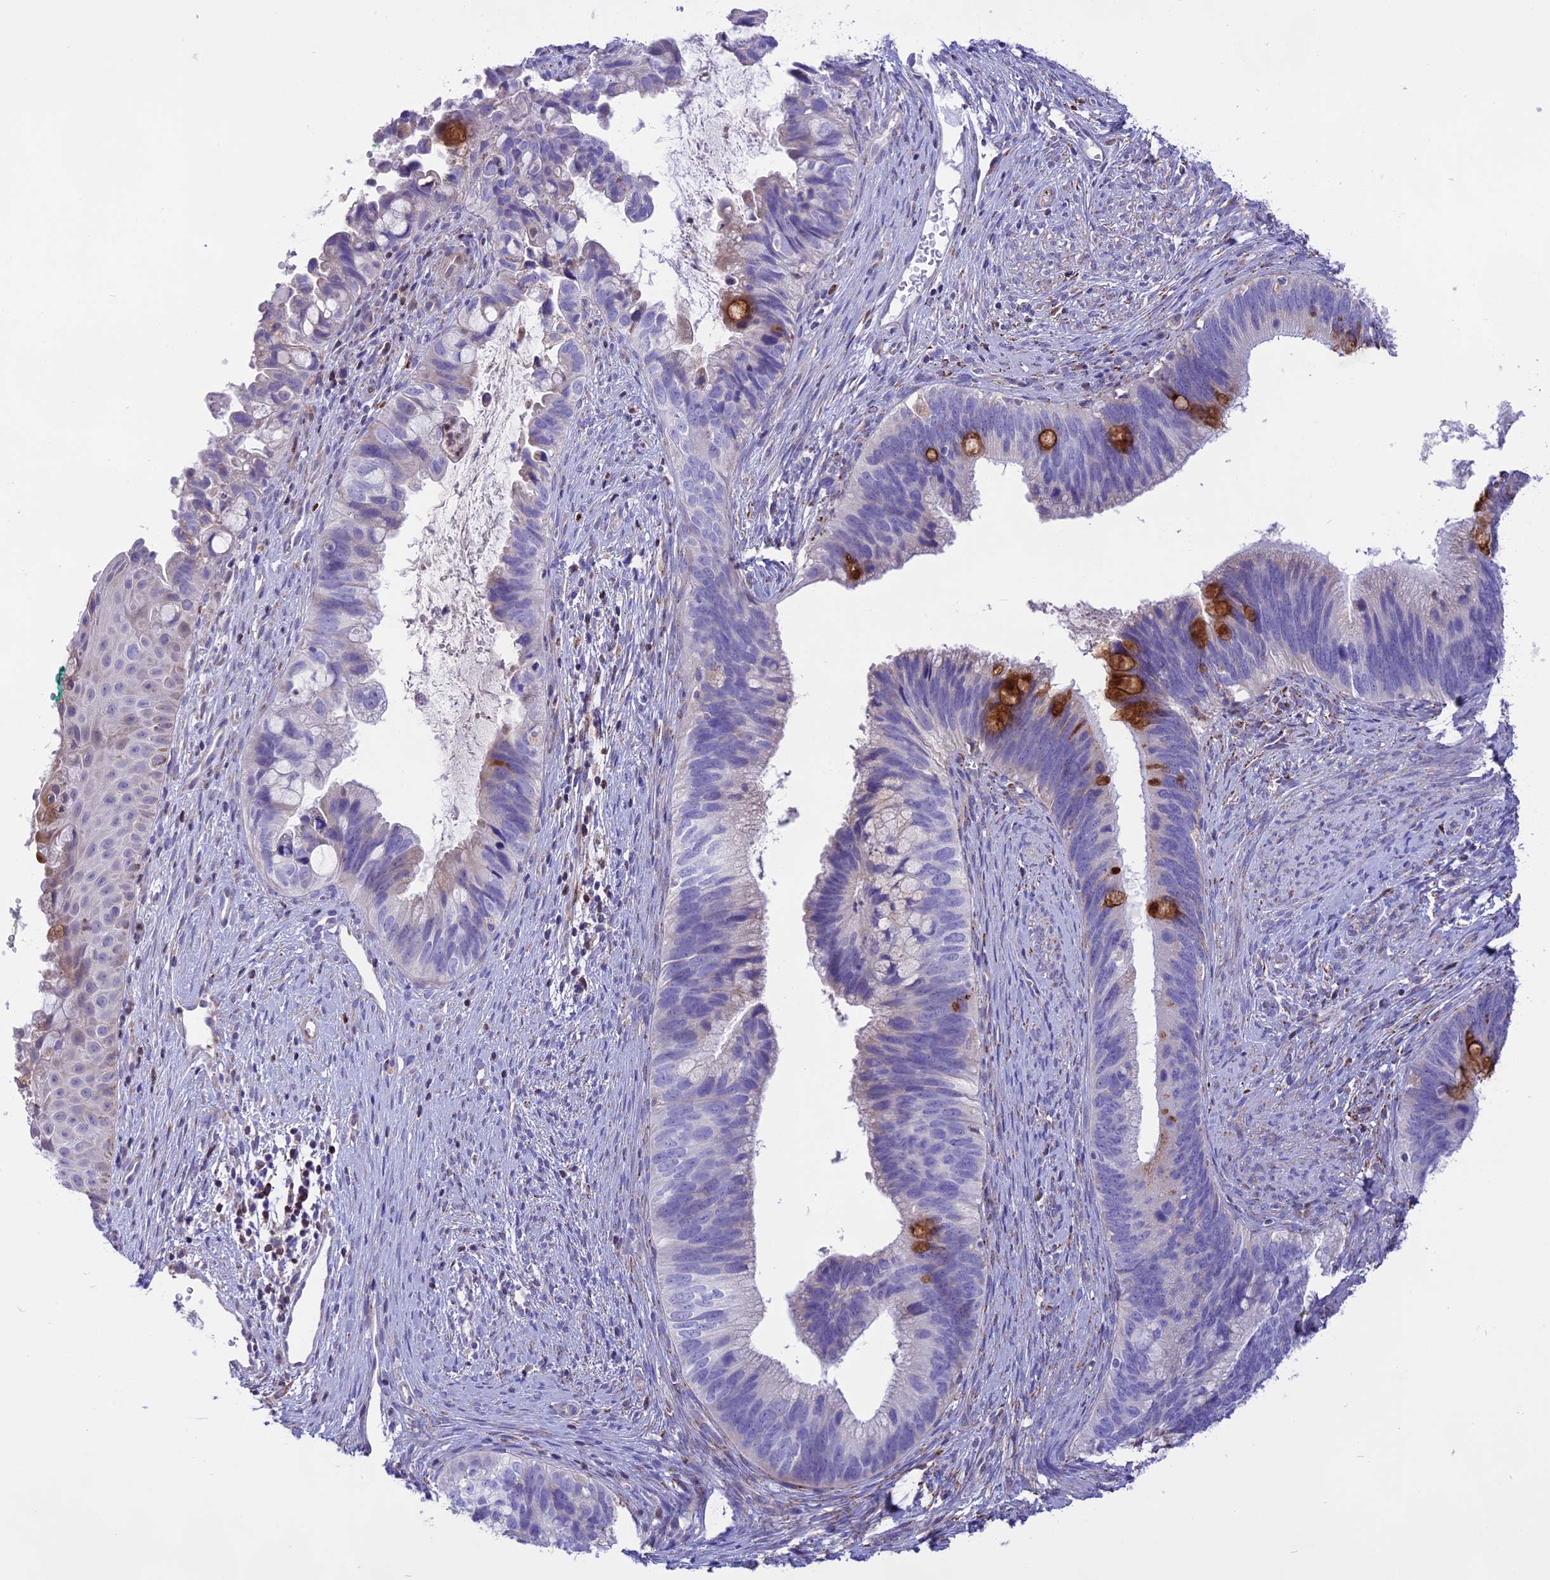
{"staining": {"intensity": "strong", "quantity": "<25%", "location": "cytoplasmic/membranous"}, "tissue": "cervical cancer", "cell_type": "Tumor cells", "image_type": "cancer", "snomed": [{"axis": "morphology", "description": "Adenocarcinoma, NOS"}, {"axis": "topography", "description": "Cervix"}], "caption": "Tumor cells show medium levels of strong cytoplasmic/membranous positivity in about <25% of cells in human cervical cancer (adenocarcinoma).", "gene": "DOC2B", "patient": {"sex": "female", "age": 42}}